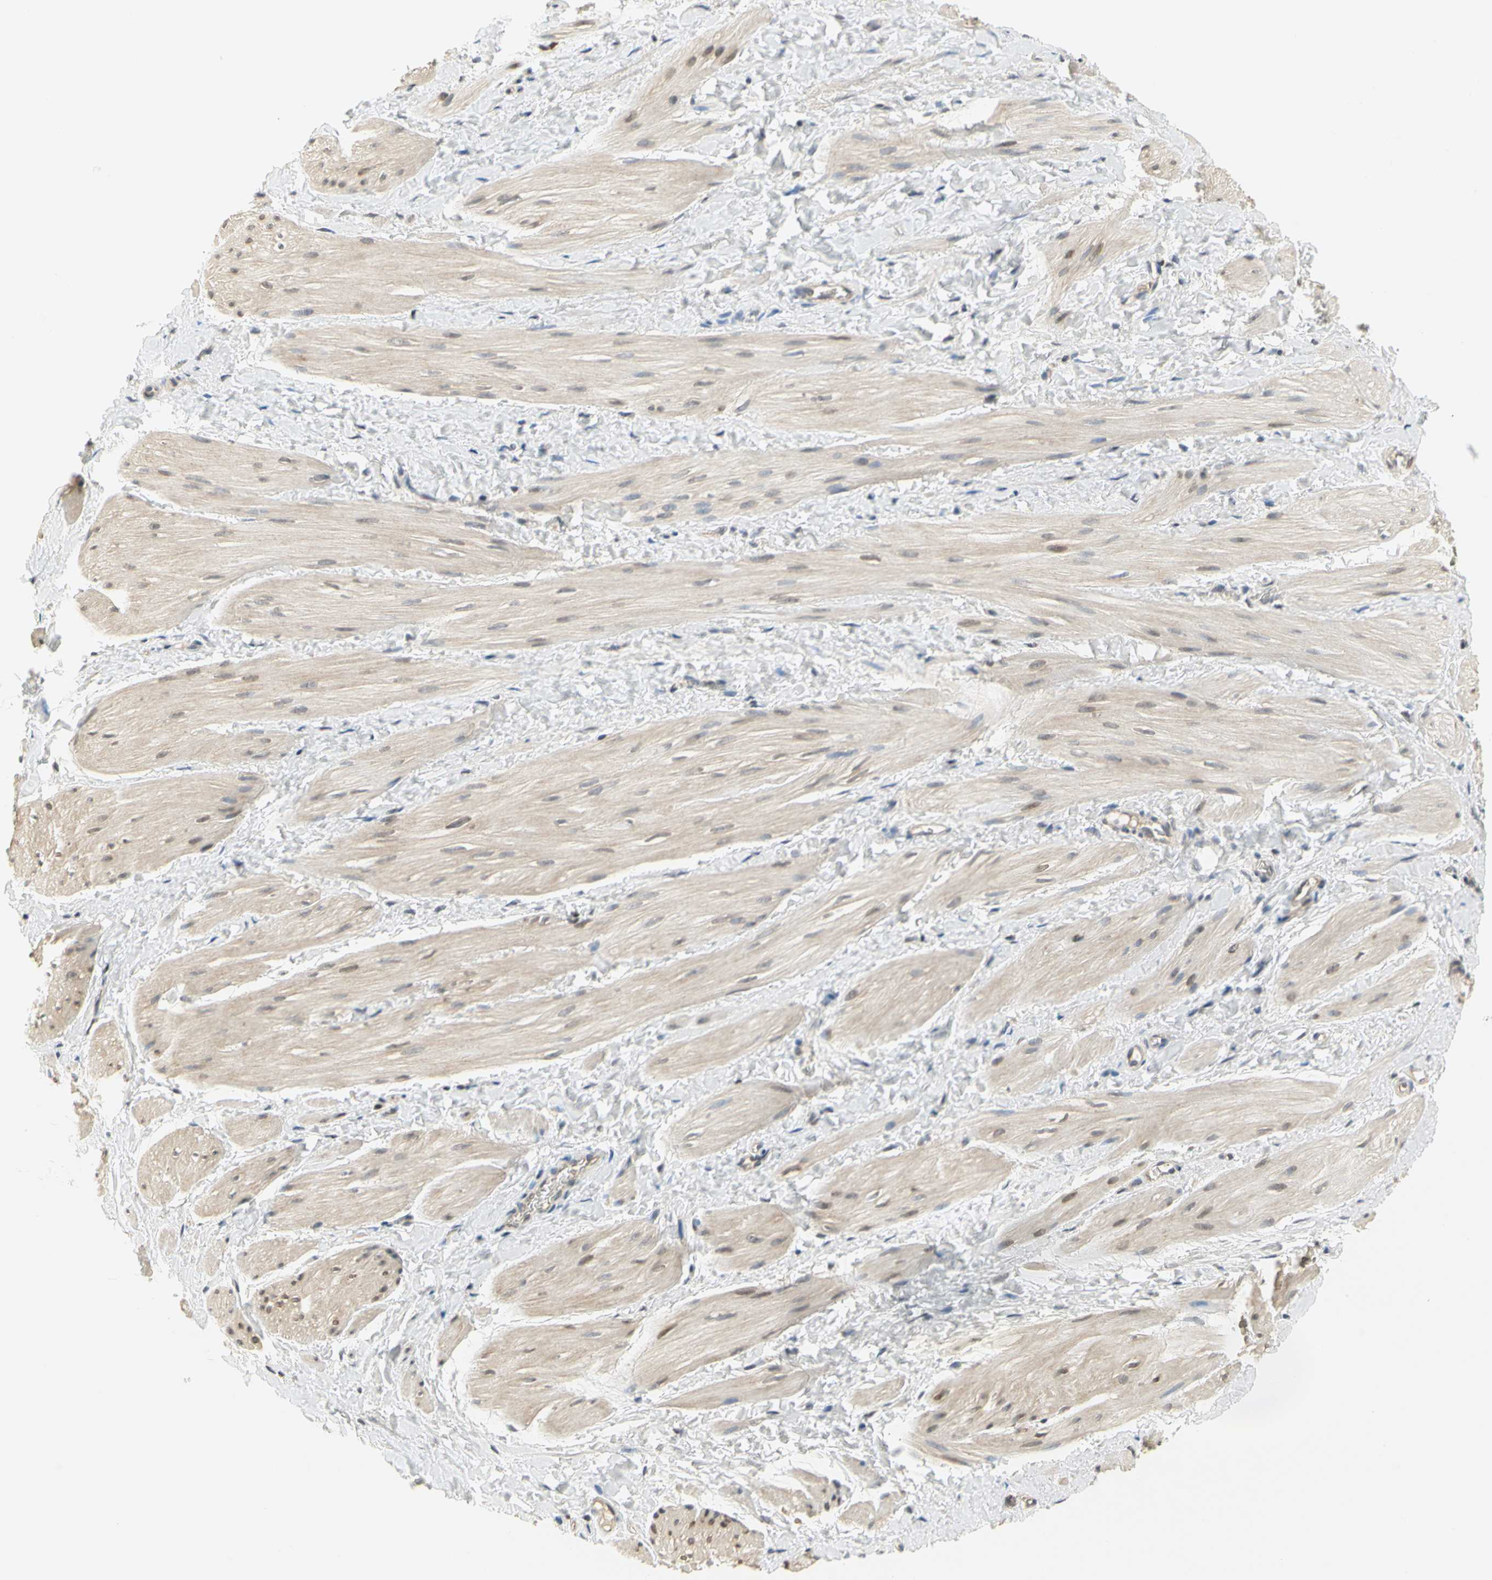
{"staining": {"intensity": "weak", "quantity": "25%-75%", "location": "cytoplasmic/membranous,nuclear"}, "tissue": "smooth muscle", "cell_type": "Smooth muscle cells", "image_type": "normal", "snomed": [{"axis": "morphology", "description": "Normal tissue, NOS"}, {"axis": "topography", "description": "Smooth muscle"}], "caption": "An immunohistochemistry micrograph of unremarkable tissue is shown. Protein staining in brown shows weak cytoplasmic/membranous,nuclear positivity in smooth muscle within smooth muscle cells.", "gene": "IMPG2", "patient": {"sex": "male", "age": 16}}